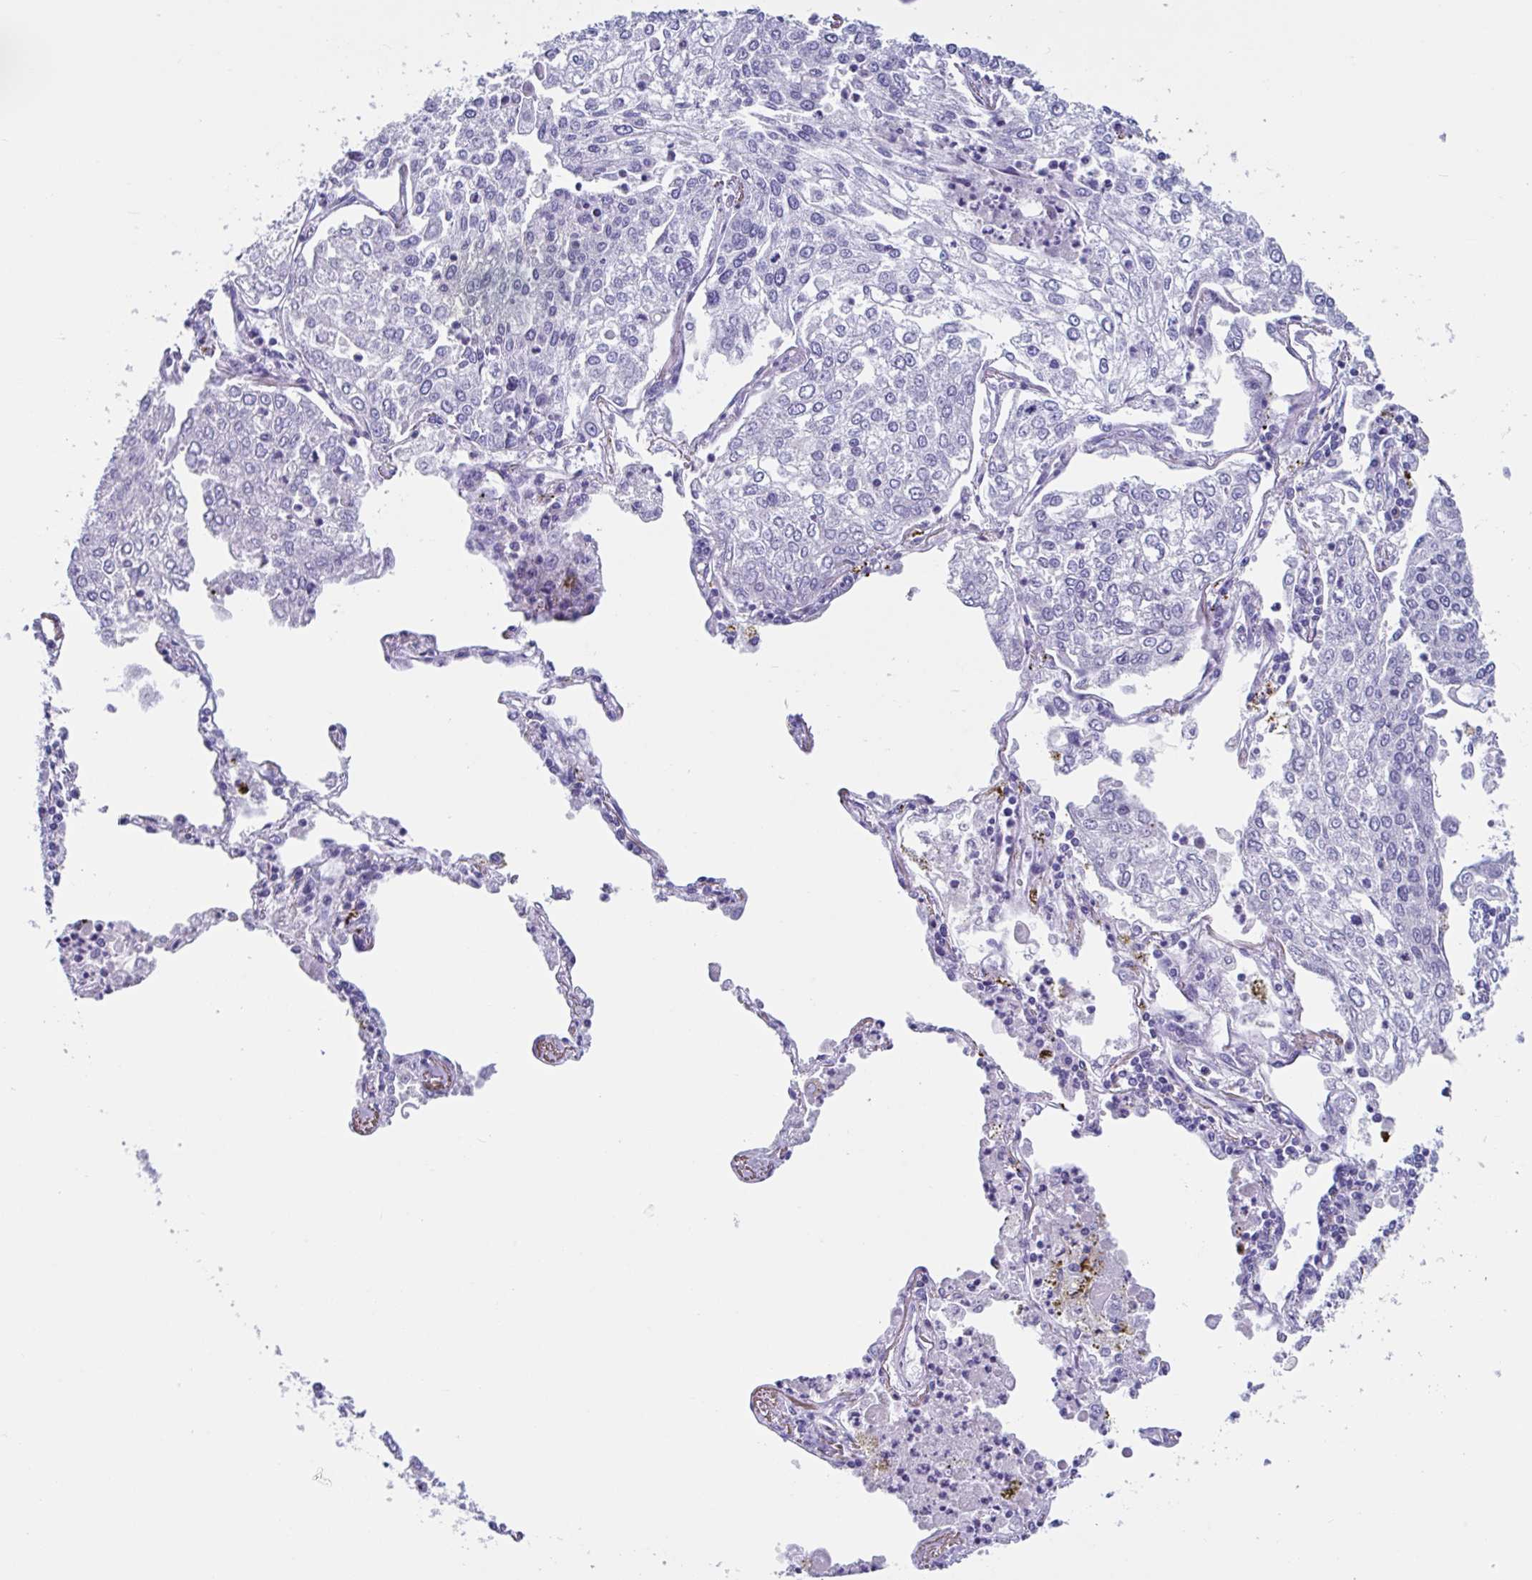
{"staining": {"intensity": "negative", "quantity": "none", "location": "none"}, "tissue": "lung cancer", "cell_type": "Tumor cells", "image_type": "cancer", "snomed": [{"axis": "morphology", "description": "Squamous cell carcinoma, NOS"}, {"axis": "topography", "description": "Lung"}], "caption": "A high-resolution micrograph shows immunohistochemistry (IHC) staining of lung cancer, which demonstrates no significant staining in tumor cells.", "gene": "USP35", "patient": {"sex": "male", "age": 74}}